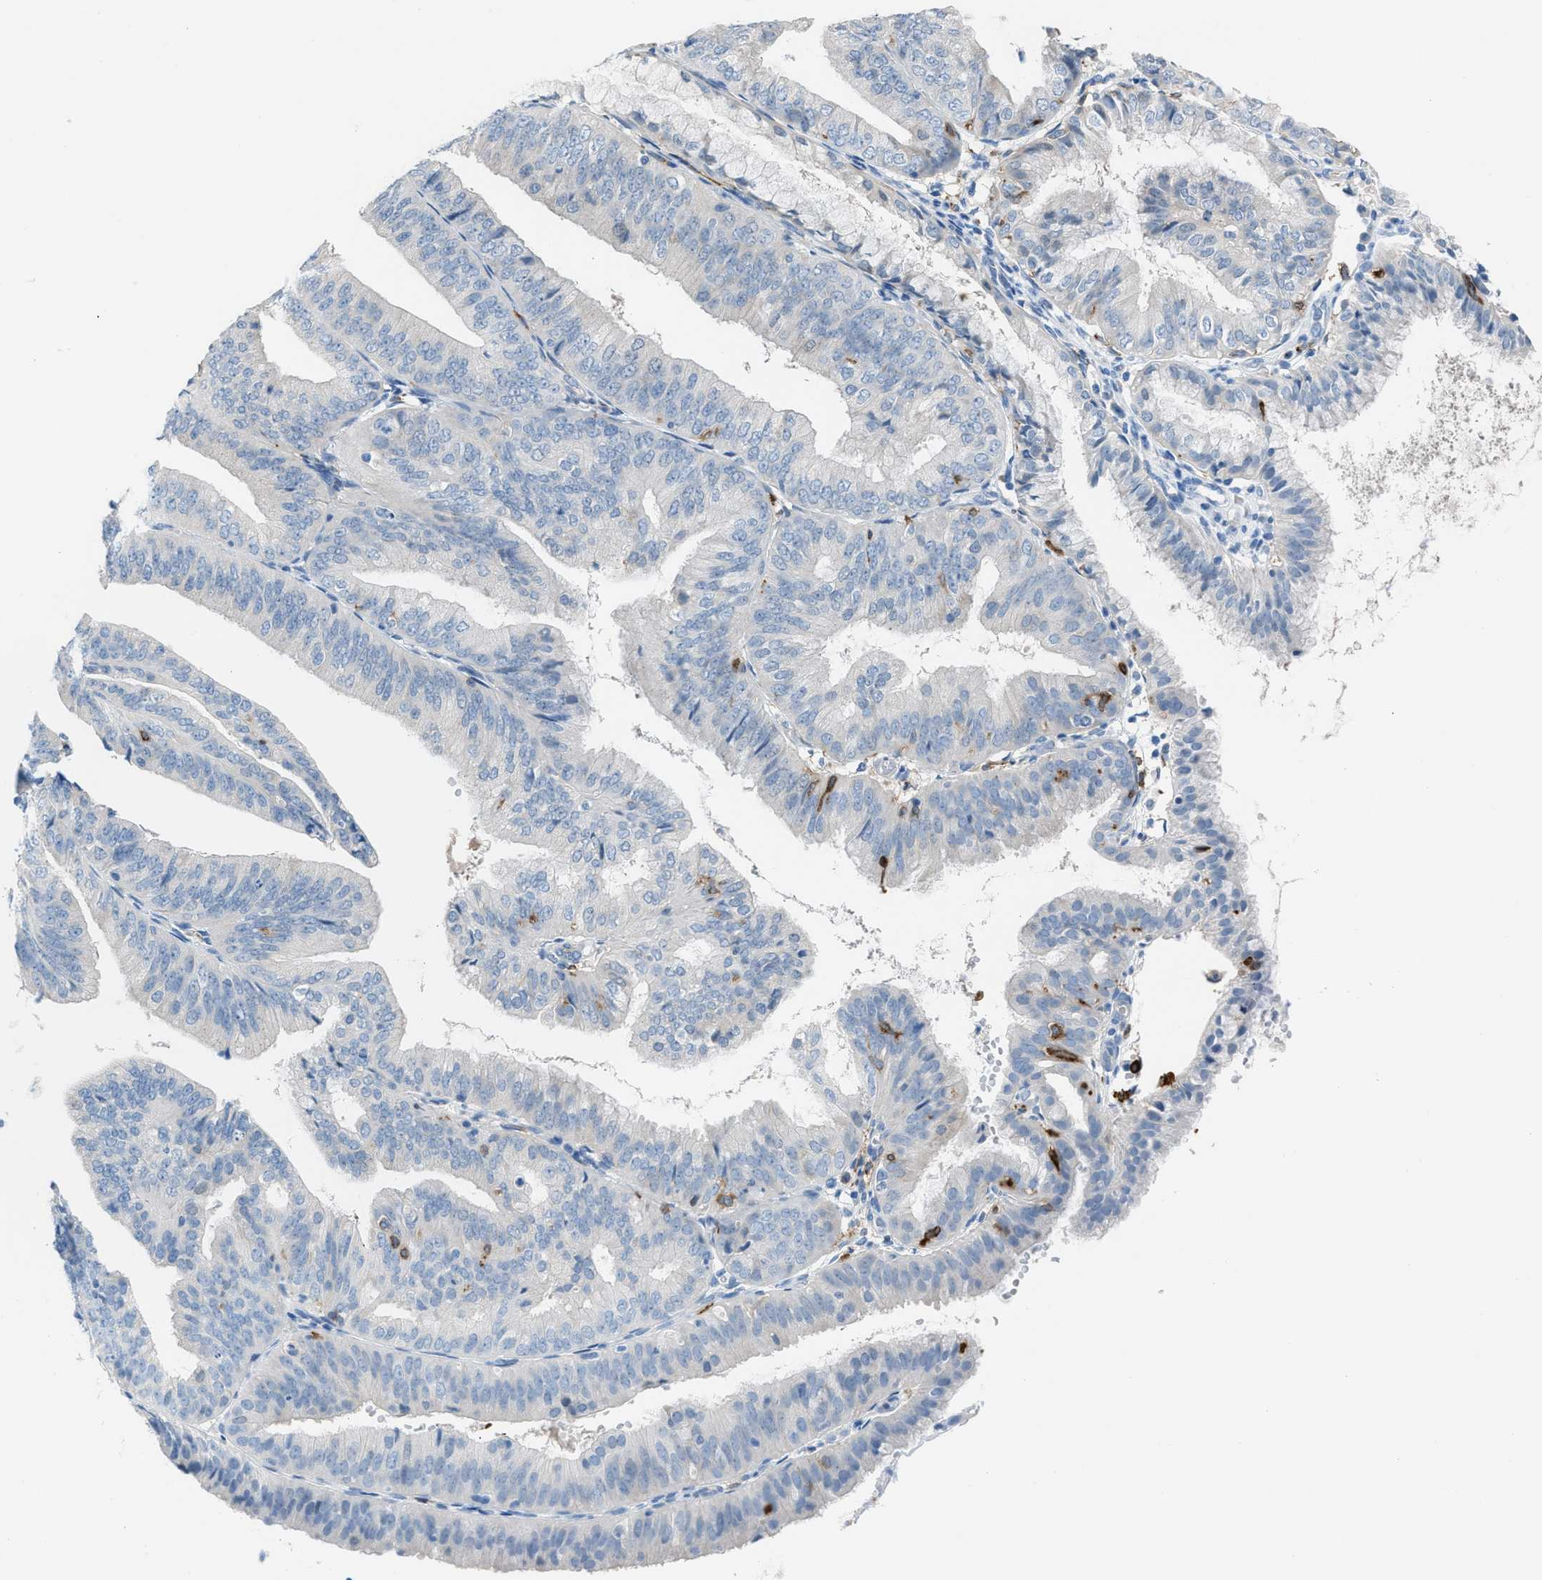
{"staining": {"intensity": "negative", "quantity": "none", "location": "none"}, "tissue": "endometrial cancer", "cell_type": "Tumor cells", "image_type": "cancer", "snomed": [{"axis": "morphology", "description": "Adenocarcinoma, NOS"}, {"axis": "topography", "description": "Endometrium"}], "caption": "DAB immunohistochemical staining of human endometrial cancer exhibits no significant staining in tumor cells. (Immunohistochemistry (ihc), brightfield microscopy, high magnification).", "gene": "CLEC10A", "patient": {"sex": "female", "age": 63}}